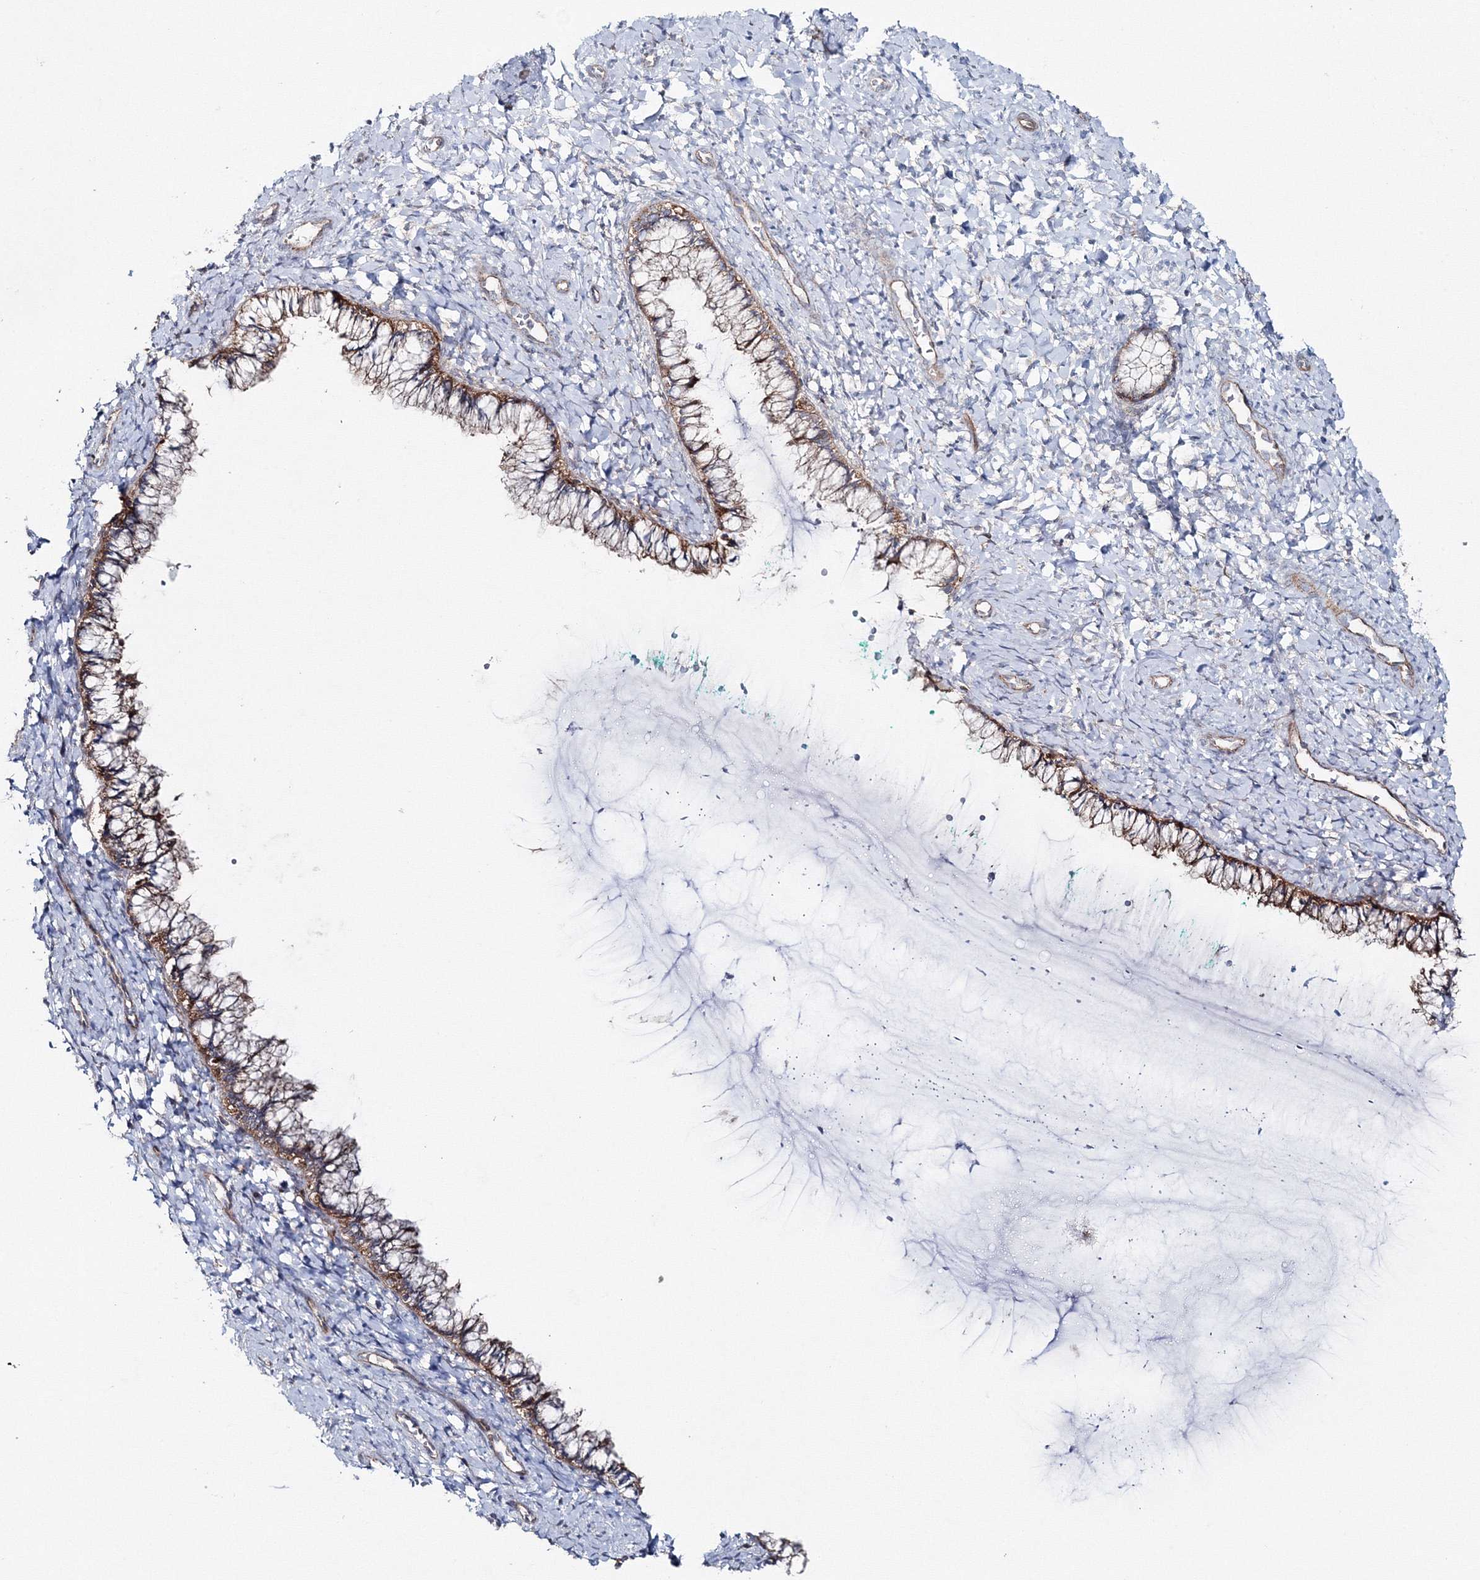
{"staining": {"intensity": "moderate", "quantity": "25%-75%", "location": "cytoplasmic/membranous"}, "tissue": "cervix", "cell_type": "Glandular cells", "image_type": "normal", "snomed": [{"axis": "morphology", "description": "Normal tissue, NOS"}, {"axis": "morphology", "description": "Adenocarcinoma, NOS"}, {"axis": "topography", "description": "Cervix"}], "caption": "IHC (DAB) staining of normal cervix demonstrates moderate cytoplasmic/membranous protein expression in approximately 25%-75% of glandular cells. (brown staining indicates protein expression, while blue staining denotes nuclei).", "gene": "GGA2", "patient": {"sex": "female", "age": 29}}